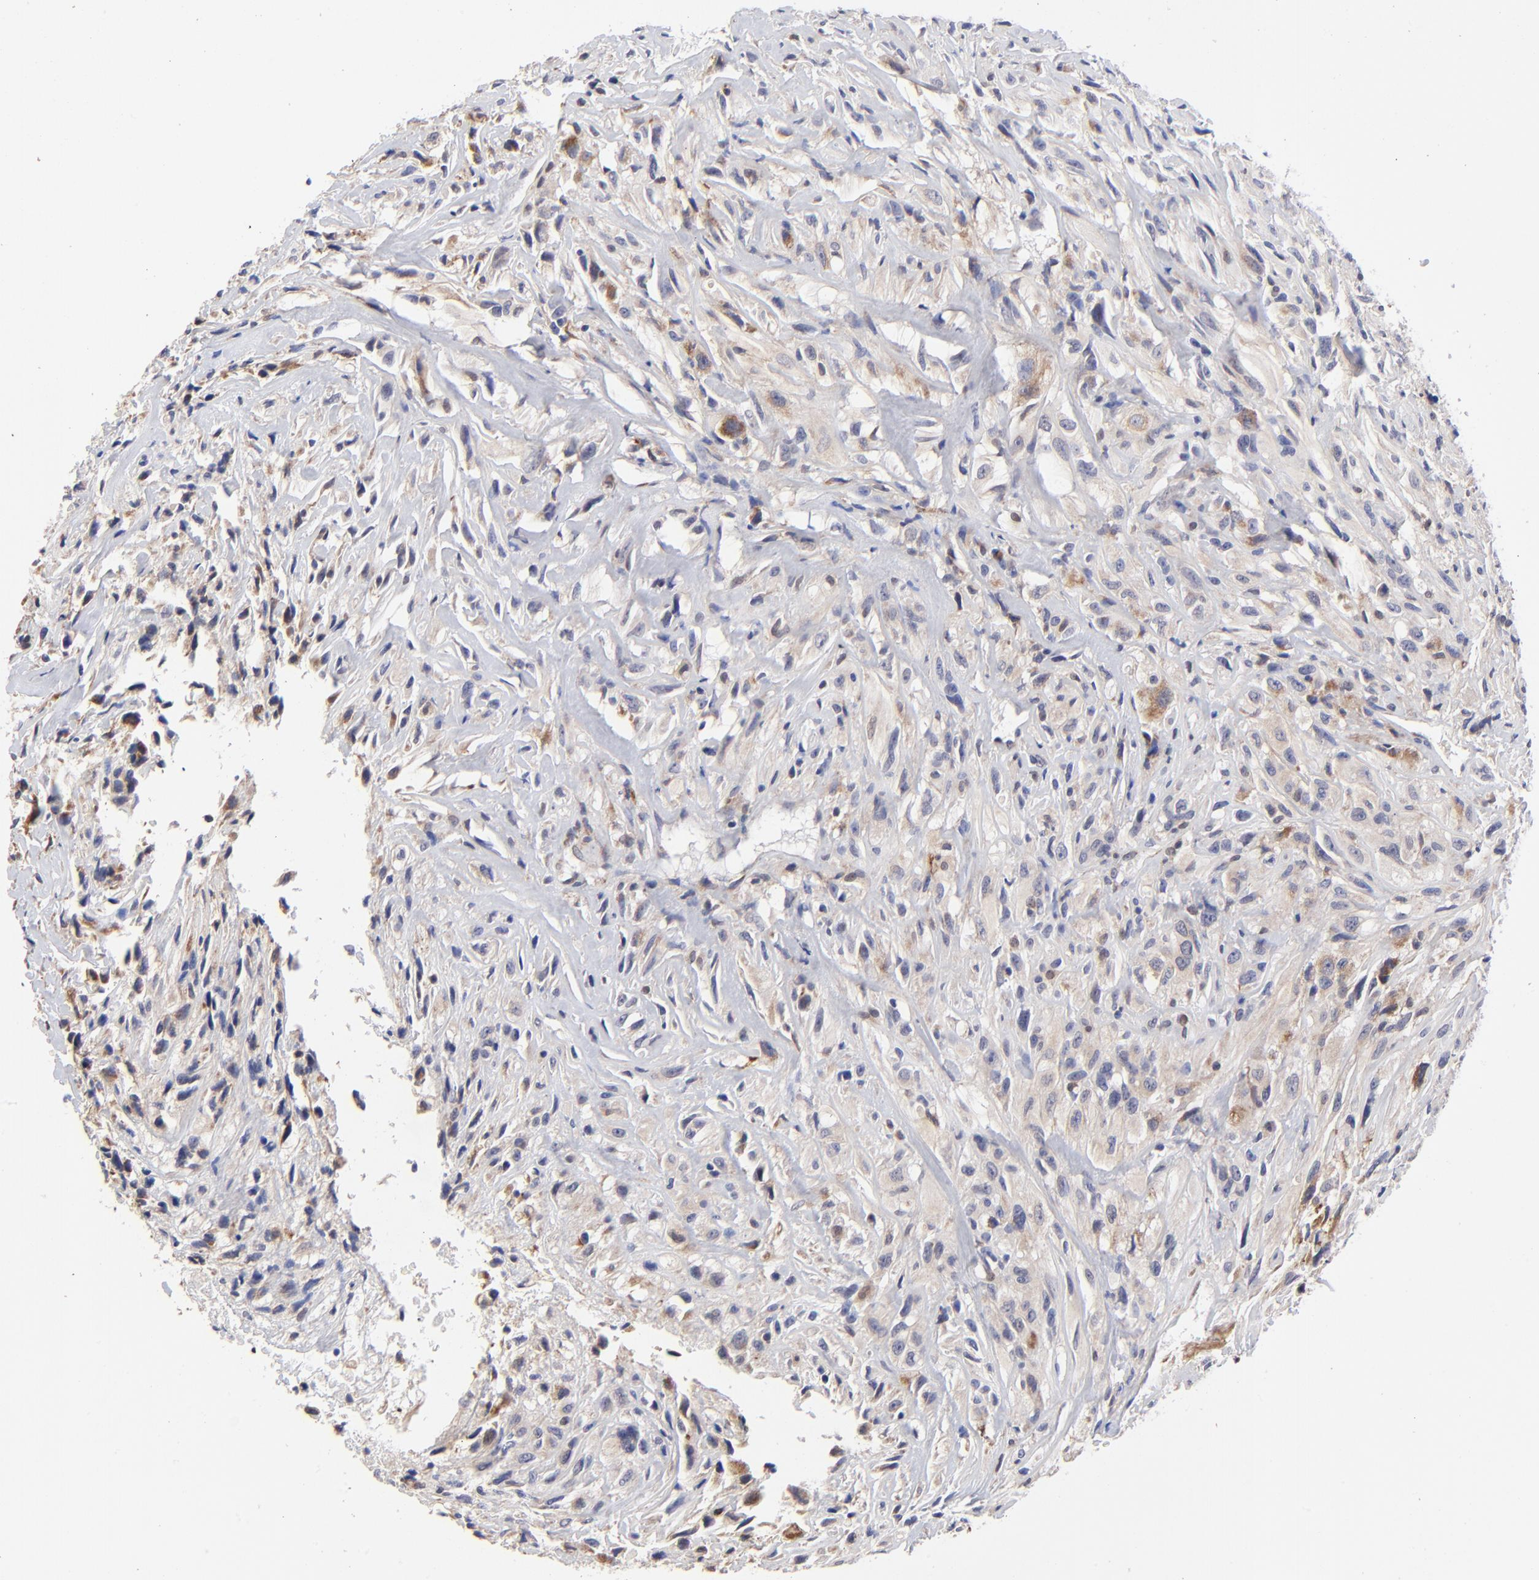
{"staining": {"intensity": "weak", "quantity": "<25%", "location": "cytoplasmic/membranous"}, "tissue": "glioma", "cell_type": "Tumor cells", "image_type": "cancer", "snomed": [{"axis": "morphology", "description": "Glioma, malignant, High grade"}, {"axis": "topography", "description": "Brain"}], "caption": "Immunohistochemical staining of glioma reveals no significant positivity in tumor cells.", "gene": "FBXL12", "patient": {"sex": "male", "age": 48}}